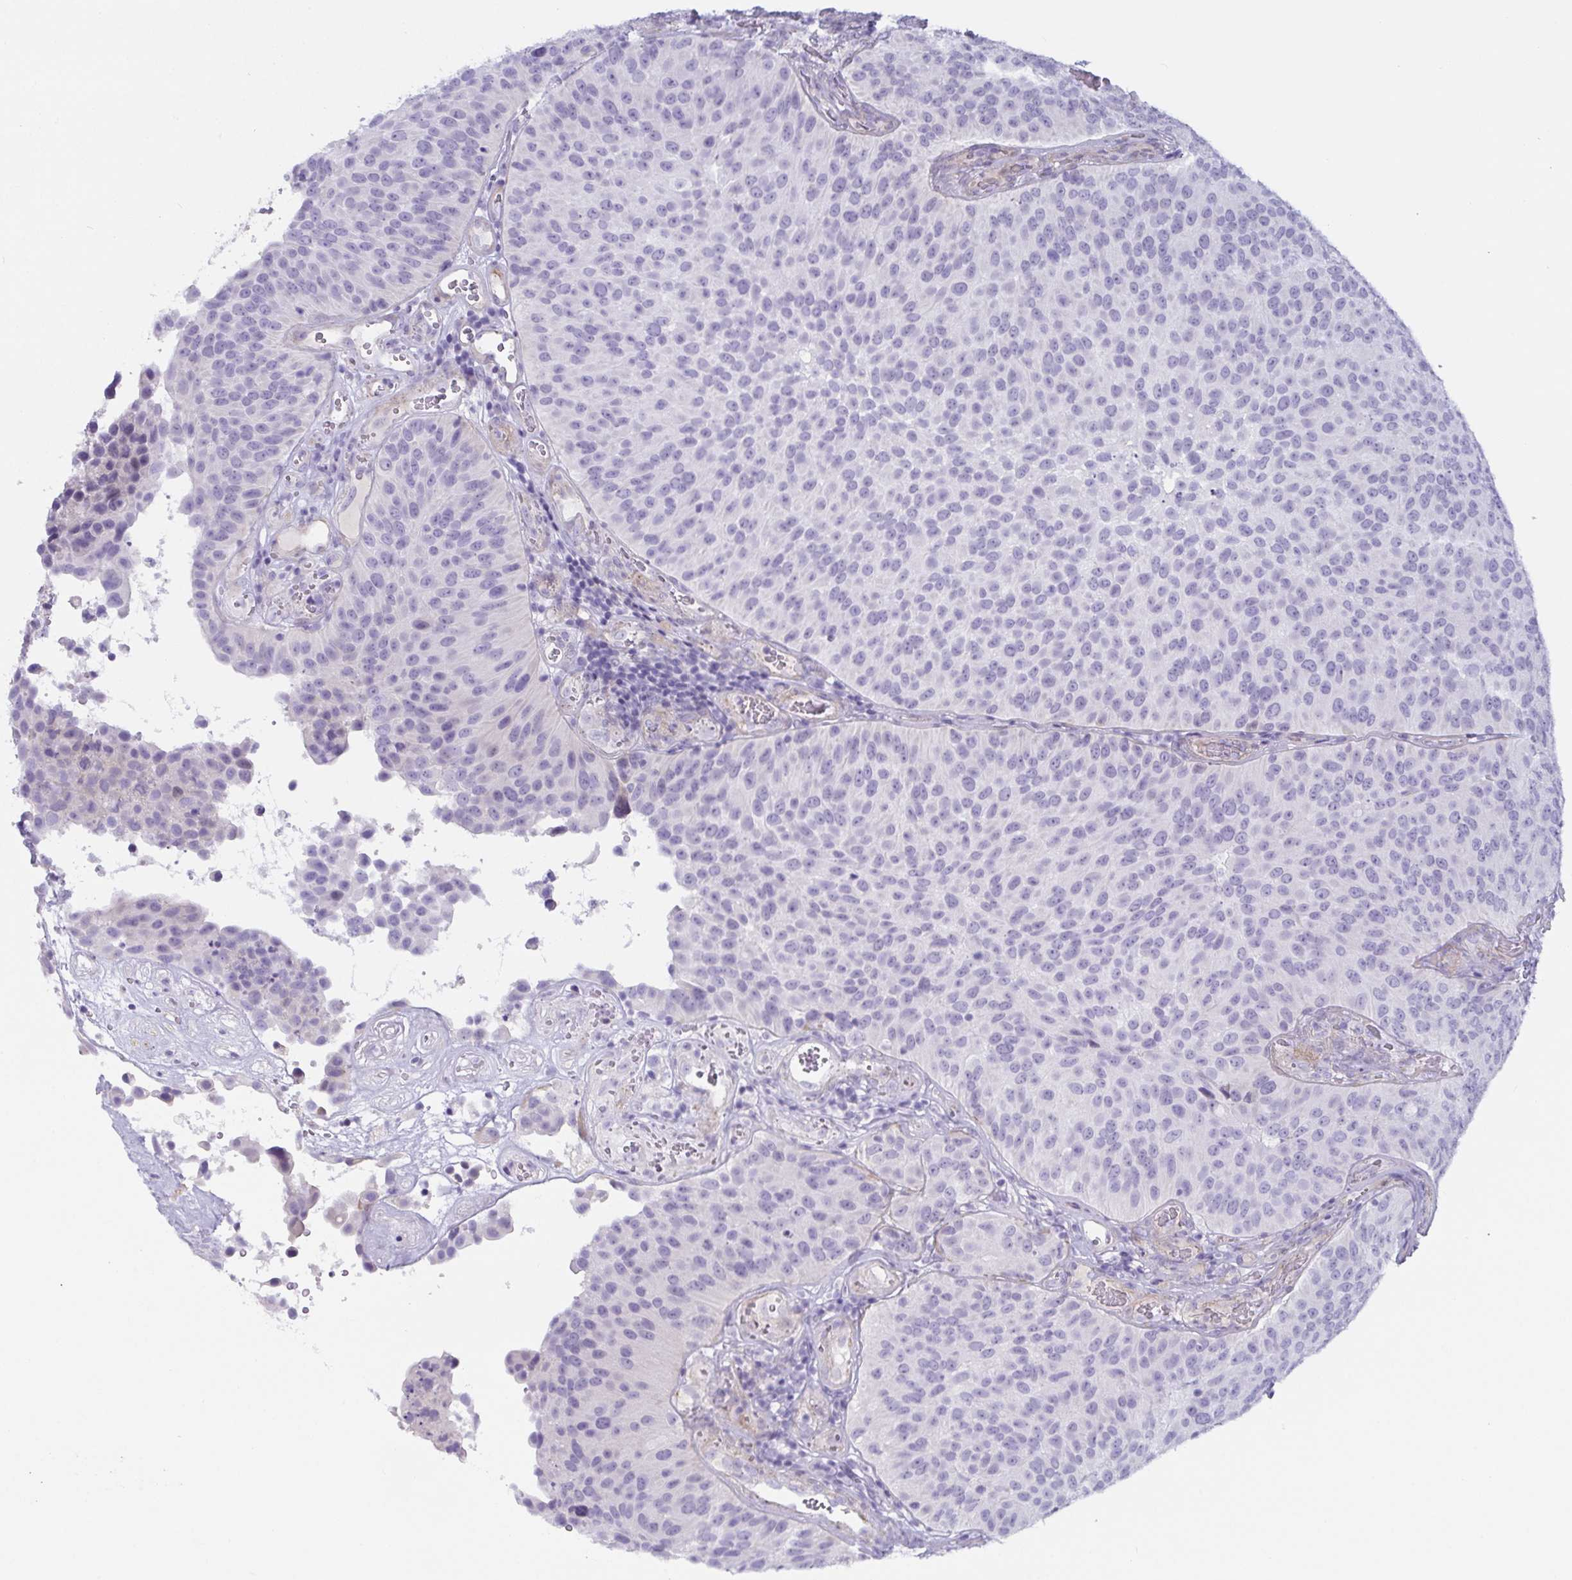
{"staining": {"intensity": "negative", "quantity": "none", "location": "none"}, "tissue": "urothelial cancer", "cell_type": "Tumor cells", "image_type": "cancer", "snomed": [{"axis": "morphology", "description": "Urothelial carcinoma, Low grade"}, {"axis": "topography", "description": "Urinary bladder"}], "caption": "Immunohistochemistry (IHC) of human urothelial cancer shows no staining in tumor cells.", "gene": "OR5P3", "patient": {"sex": "male", "age": 76}}